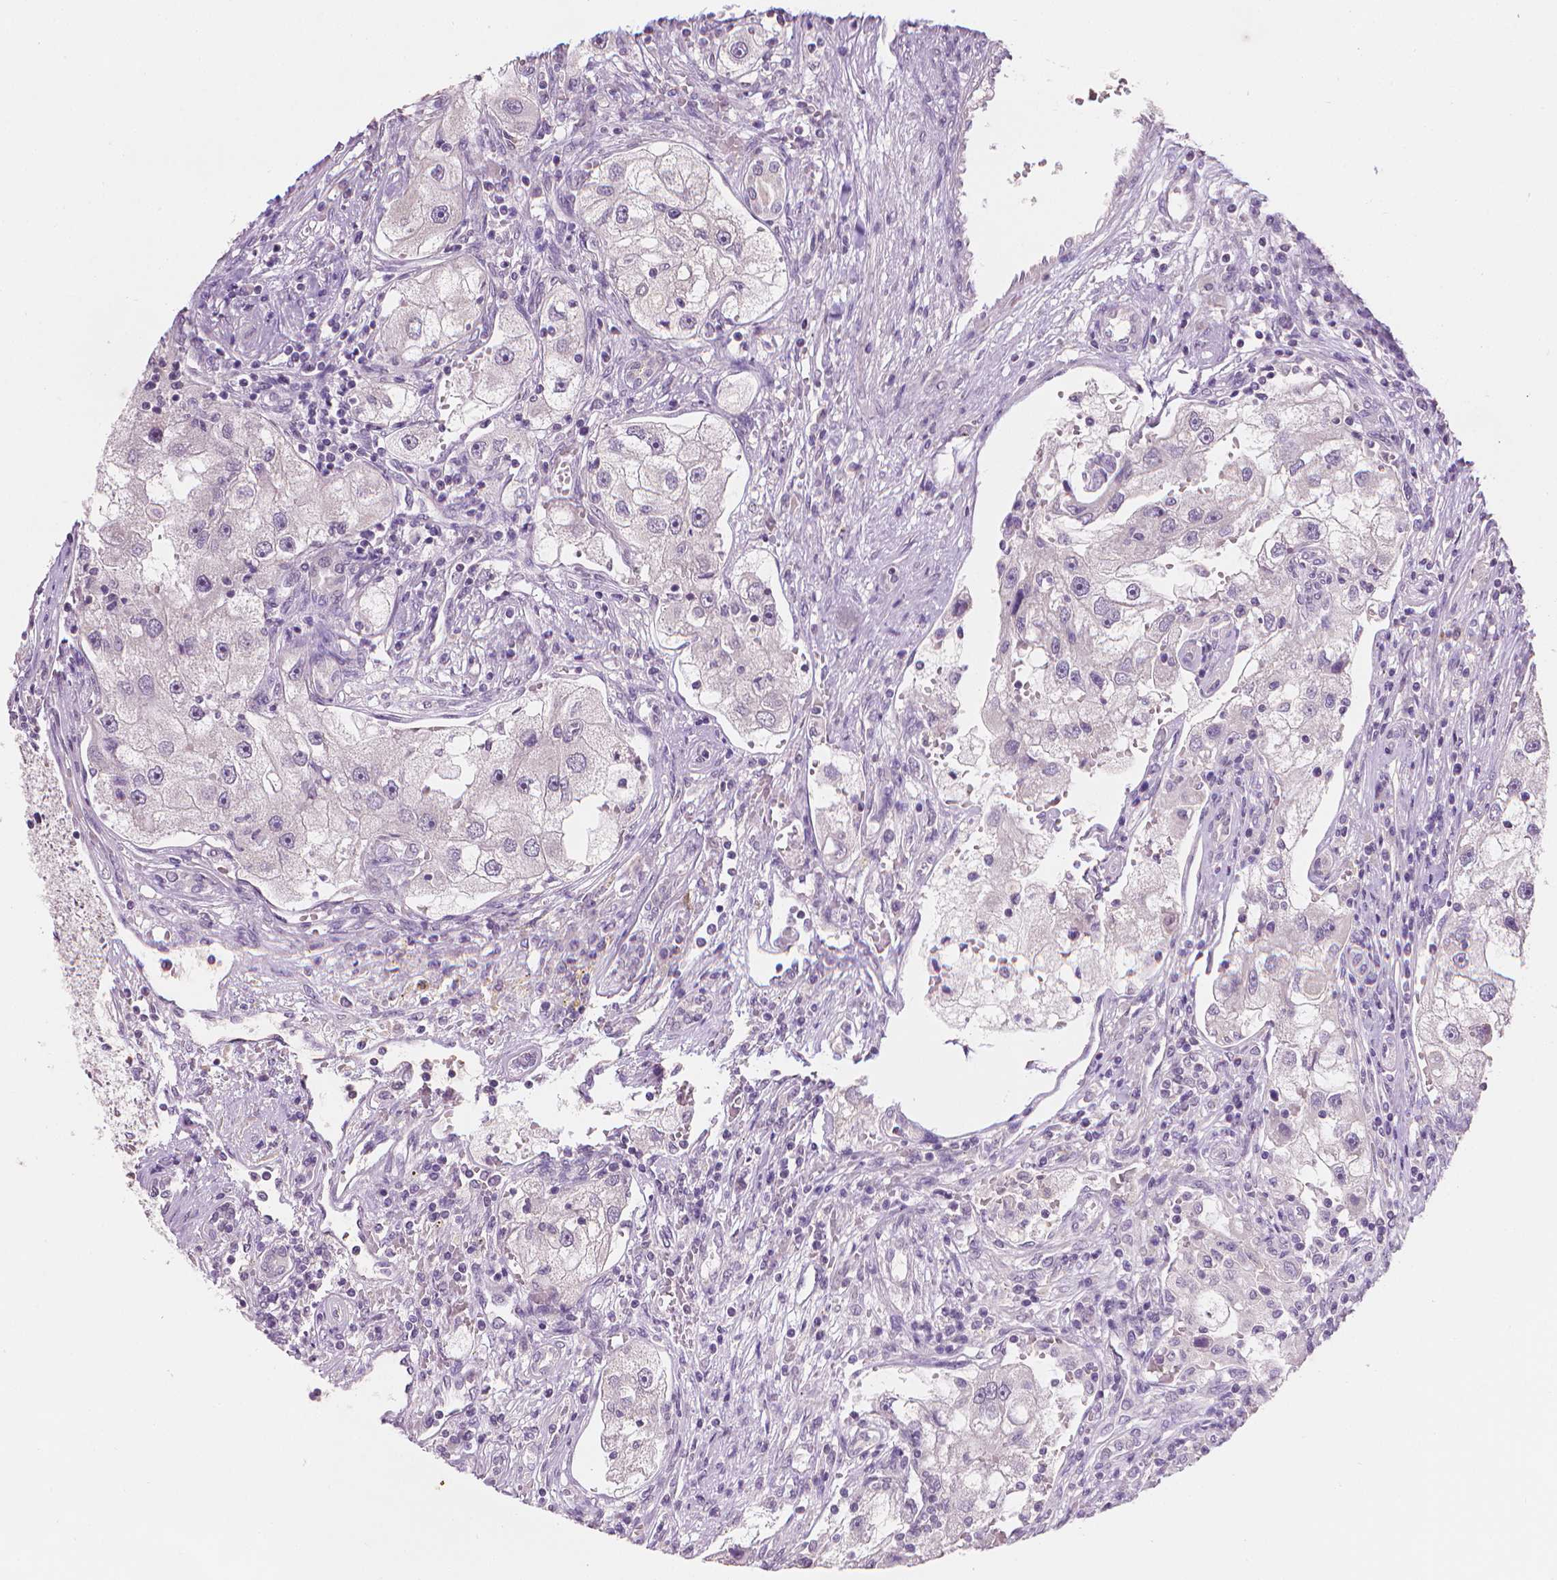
{"staining": {"intensity": "negative", "quantity": "none", "location": "none"}, "tissue": "renal cancer", "cell_type": "Tumor cells", "image_type": "cancer", "snomed": [{"axis": "morphology", "description": "Adenocarcinoma, NOS"}, {"axis": "topography", "description": "Kidney"}], "caption": "The histopathology image shows no significant staining in tumor cells of renal cancer.", "gene": "FASN", "patient": {"sex": "male", "age": 63}}